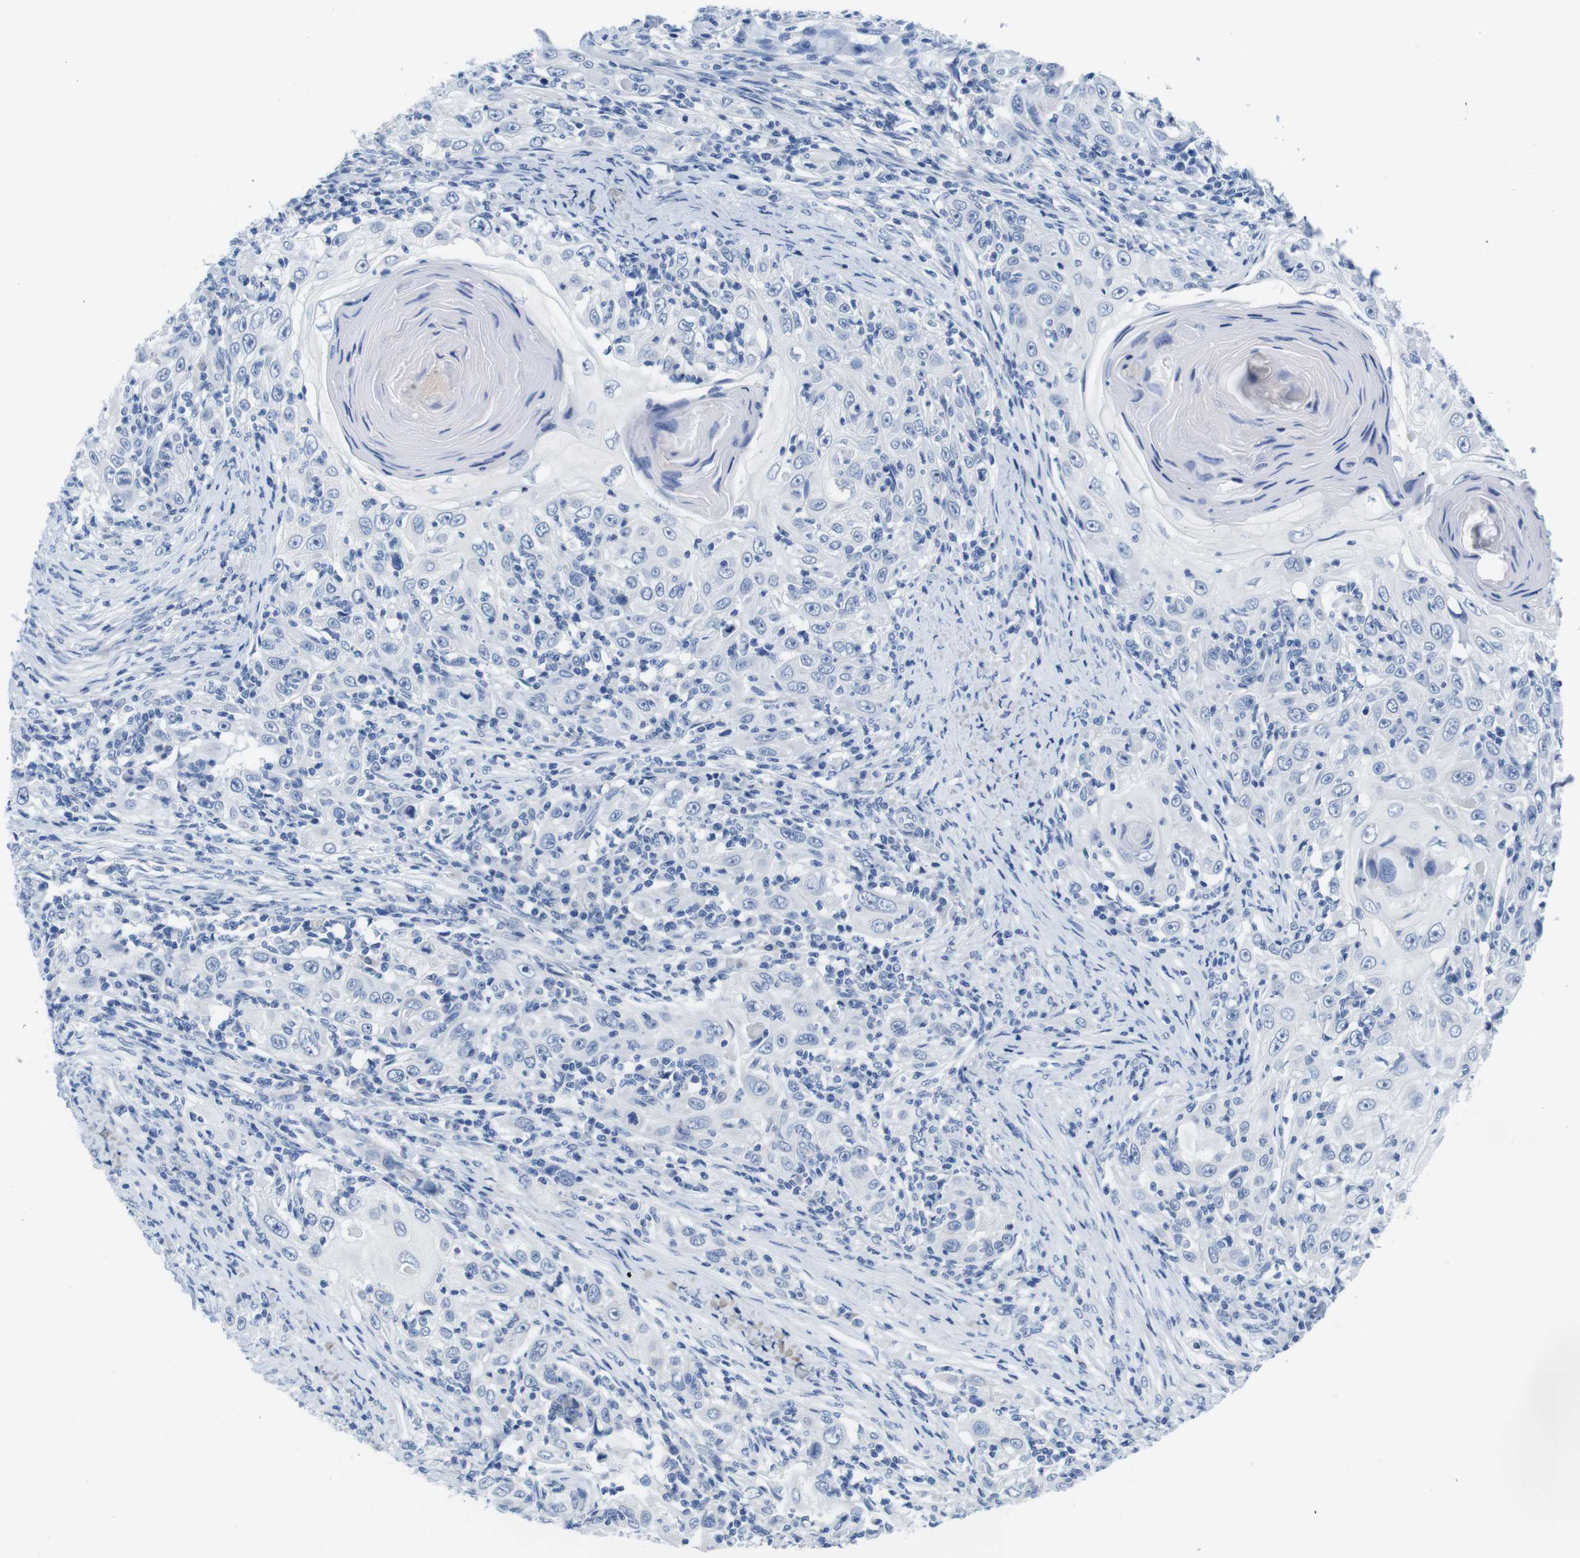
{"staining": {"intensity": "negative", "quantity": "none", "location": "none"}, "tissue": "skin cancer", "cell_type": "Tumor cells", "image_type": "cancer", "snomed": [{"axis": "morphology", "description": "Squamous cell carcinoma, NOS"}, {"axis": "topography", "description": "Skin"}], "caption": "A histopathology image of human skin cancer is negative for staining in tumor cells.", "gene": "MAP6", "patient": {"sex": "female", "age": 88}}